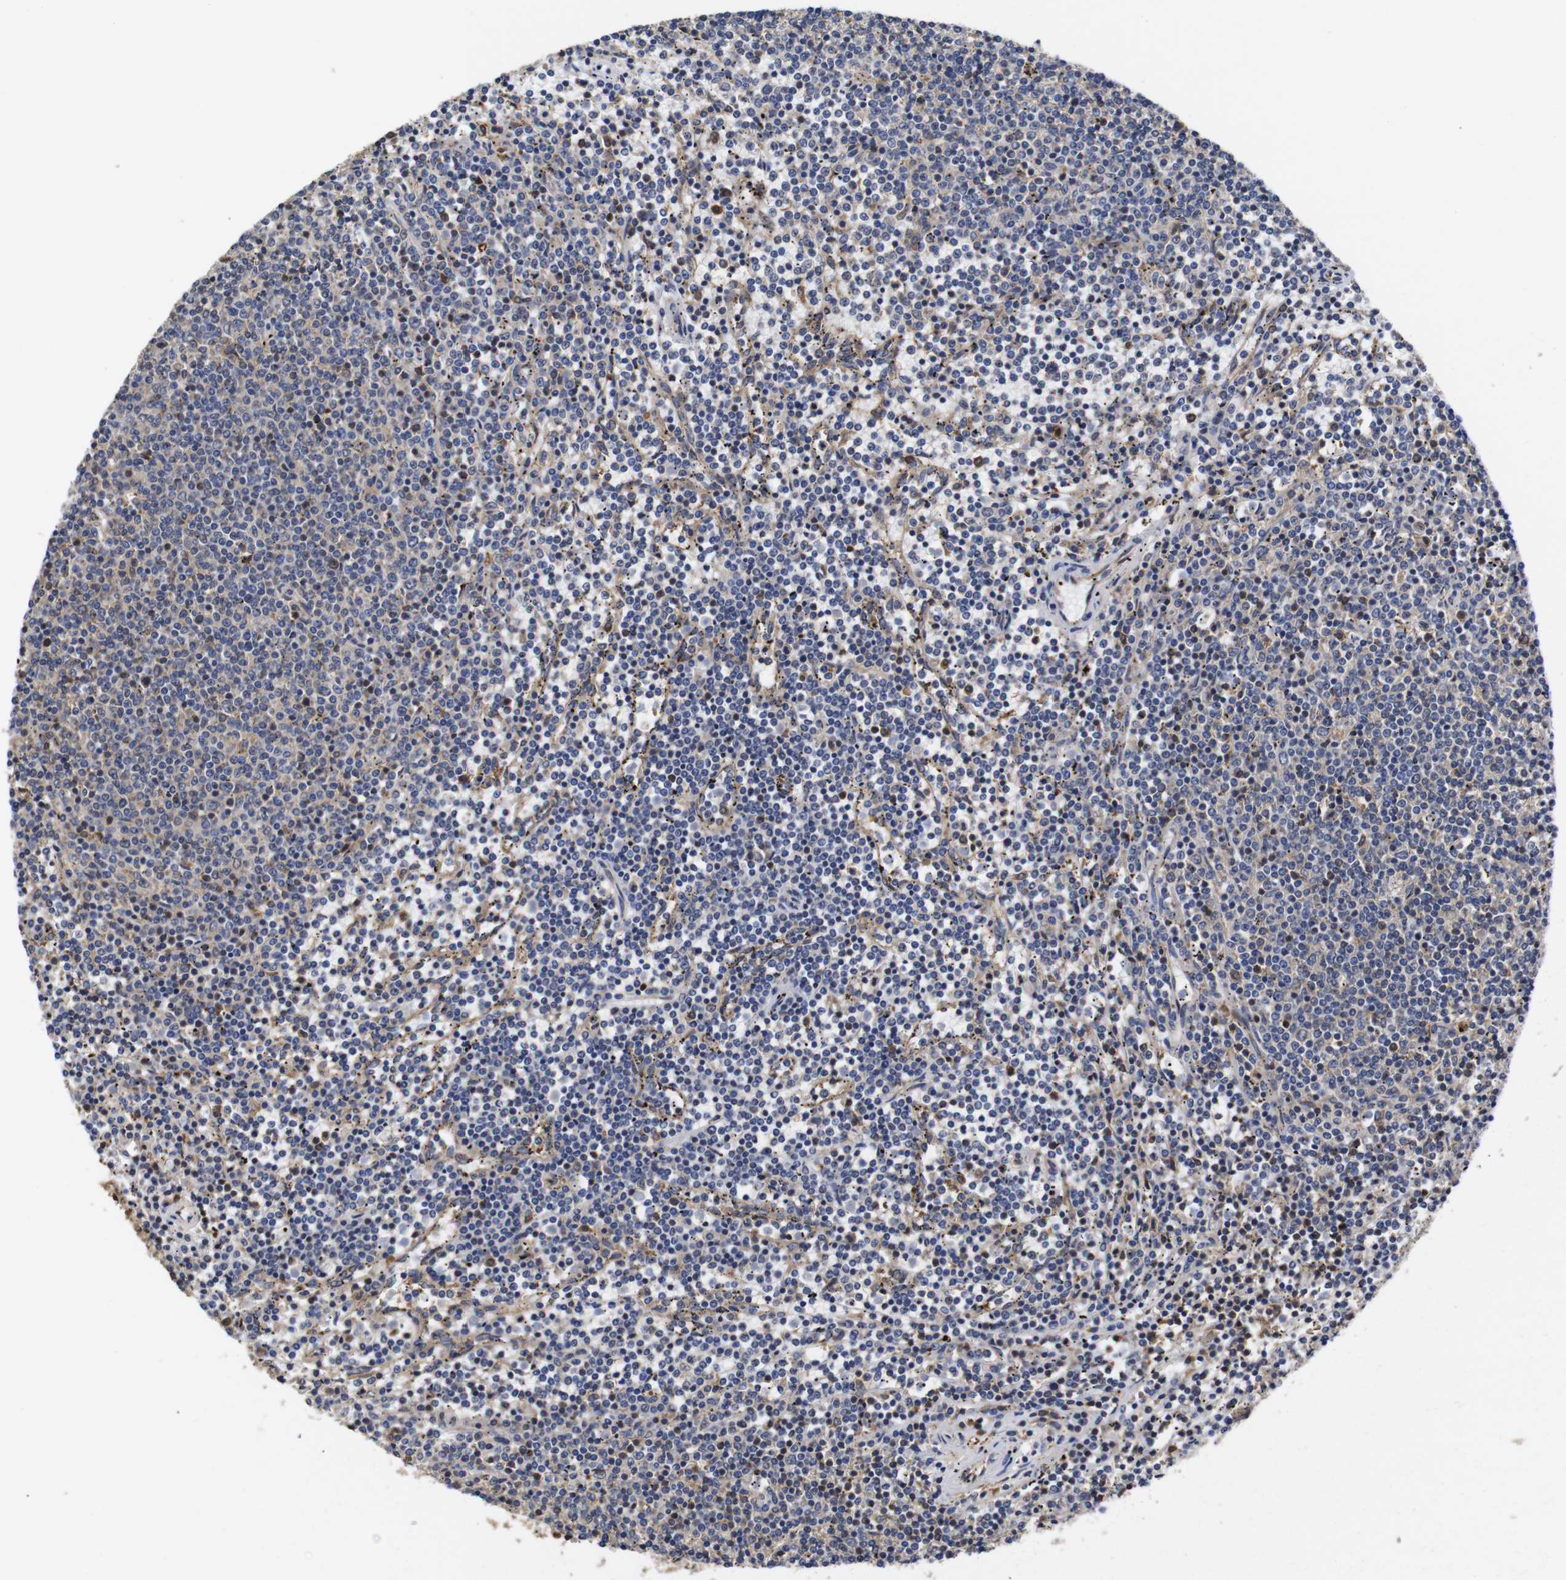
{"staining": {"intensity": "weak", "quantity": "<25%", "location": "cytoplasmic/membranous"}, "tissue": "lymphoma", "cell_type": "Tumor cells", "image_type": "cancer", "snomed": [{"axis": "morphology", "description": "Malignant lymphoma, non-Hodgkin's type, Low grade"}, {"axis": "topography", "description": "Spleen"}], "caption": "Immunohistochemistry (IHC) image of neoplastic tissue: human lymphoma stained with DAB (3,3'-diaminobenzidine) reveals no significant protein expression in tumor cells. (DAB IHC visualized using brightfield microscopy, high magnification).", "gene": "LRRCC1", "patient": {"sex": "female", "age": 50}}